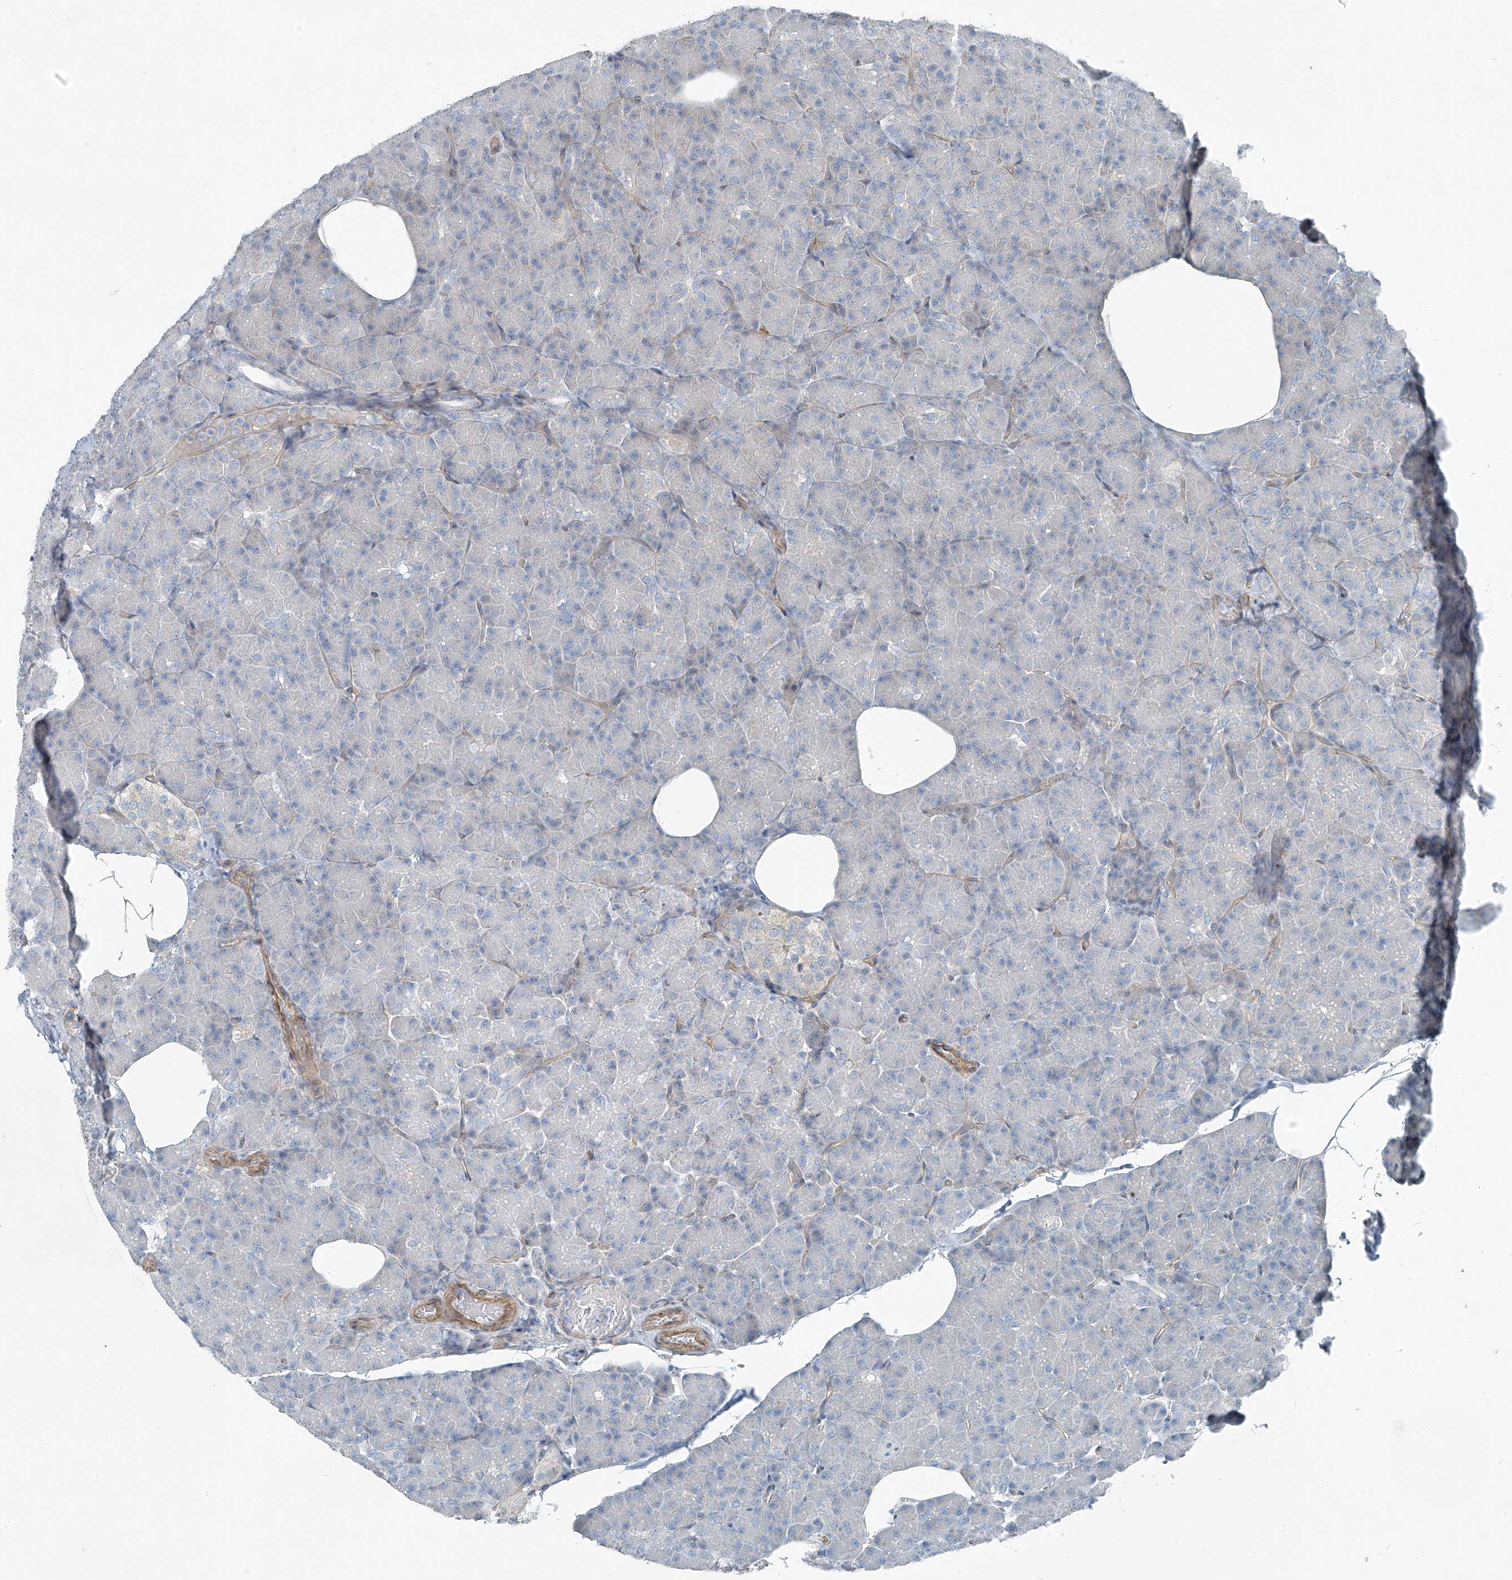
{"staining": {"intensity": "negative", "quantity": "none", "location": "none"}, "tissue": "pancreas", "cell_type": "Exocrine glandular cells", "image_type": "normal", "snomed": [{"axis": "morphology", "description": "Normal tissue, NOS"}, {"axis": "topography", "description": "Pancreas"}], "caption": "A high-resolution histopathology image shows immunohistochemistry staining of unremarkable pancreas, which exhibits no significant positivity in exocrine glandular cells.", "gene": "TNS2", "patient": {"sex": "female", "age": 43}}